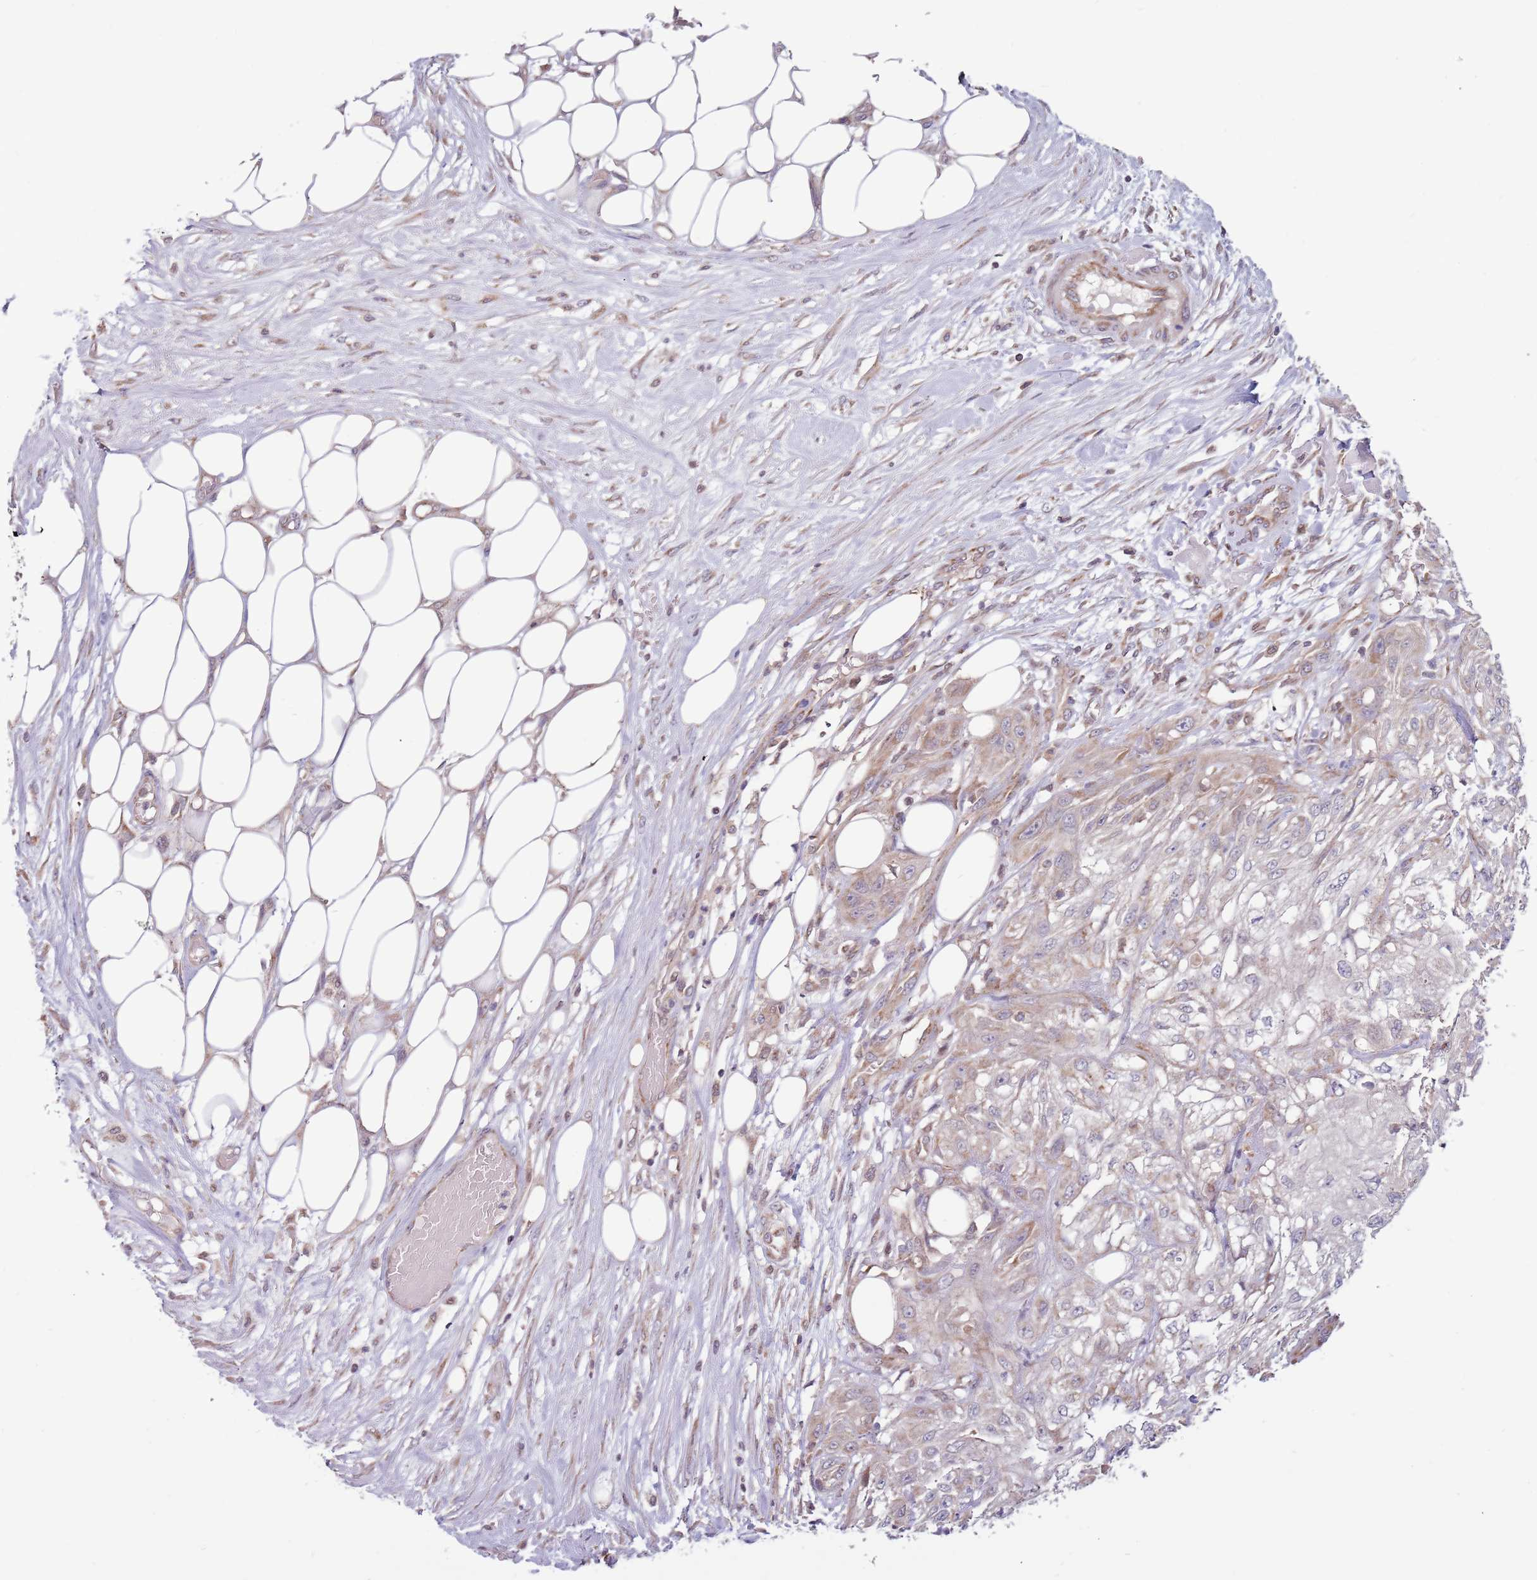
{"staining": {"intensity": "weak", "quantity": "<25%", "location": "cytoplasmic/membranous"}, "tissue": "skin cancer", "cell_type": "Tumor cells", "image_type": "cancer", "snomed": [{"axis": "morphology", "description": "Squamous cell carcinoma, NOS"}, {"axis": "morphology", "description": "Squamous cell carcinoma, metastatic, NOS"}, {"axis": "topography", "description": "Skin"}, {"axis": "topography", "description": "Lymph node"}], "caption": "Tumor cells show no significant protein staining in skin cancer (metastatic squamous cell carcinoma).", "gene": "RNF181", "patient": {"sex": "male", "age": 75}}